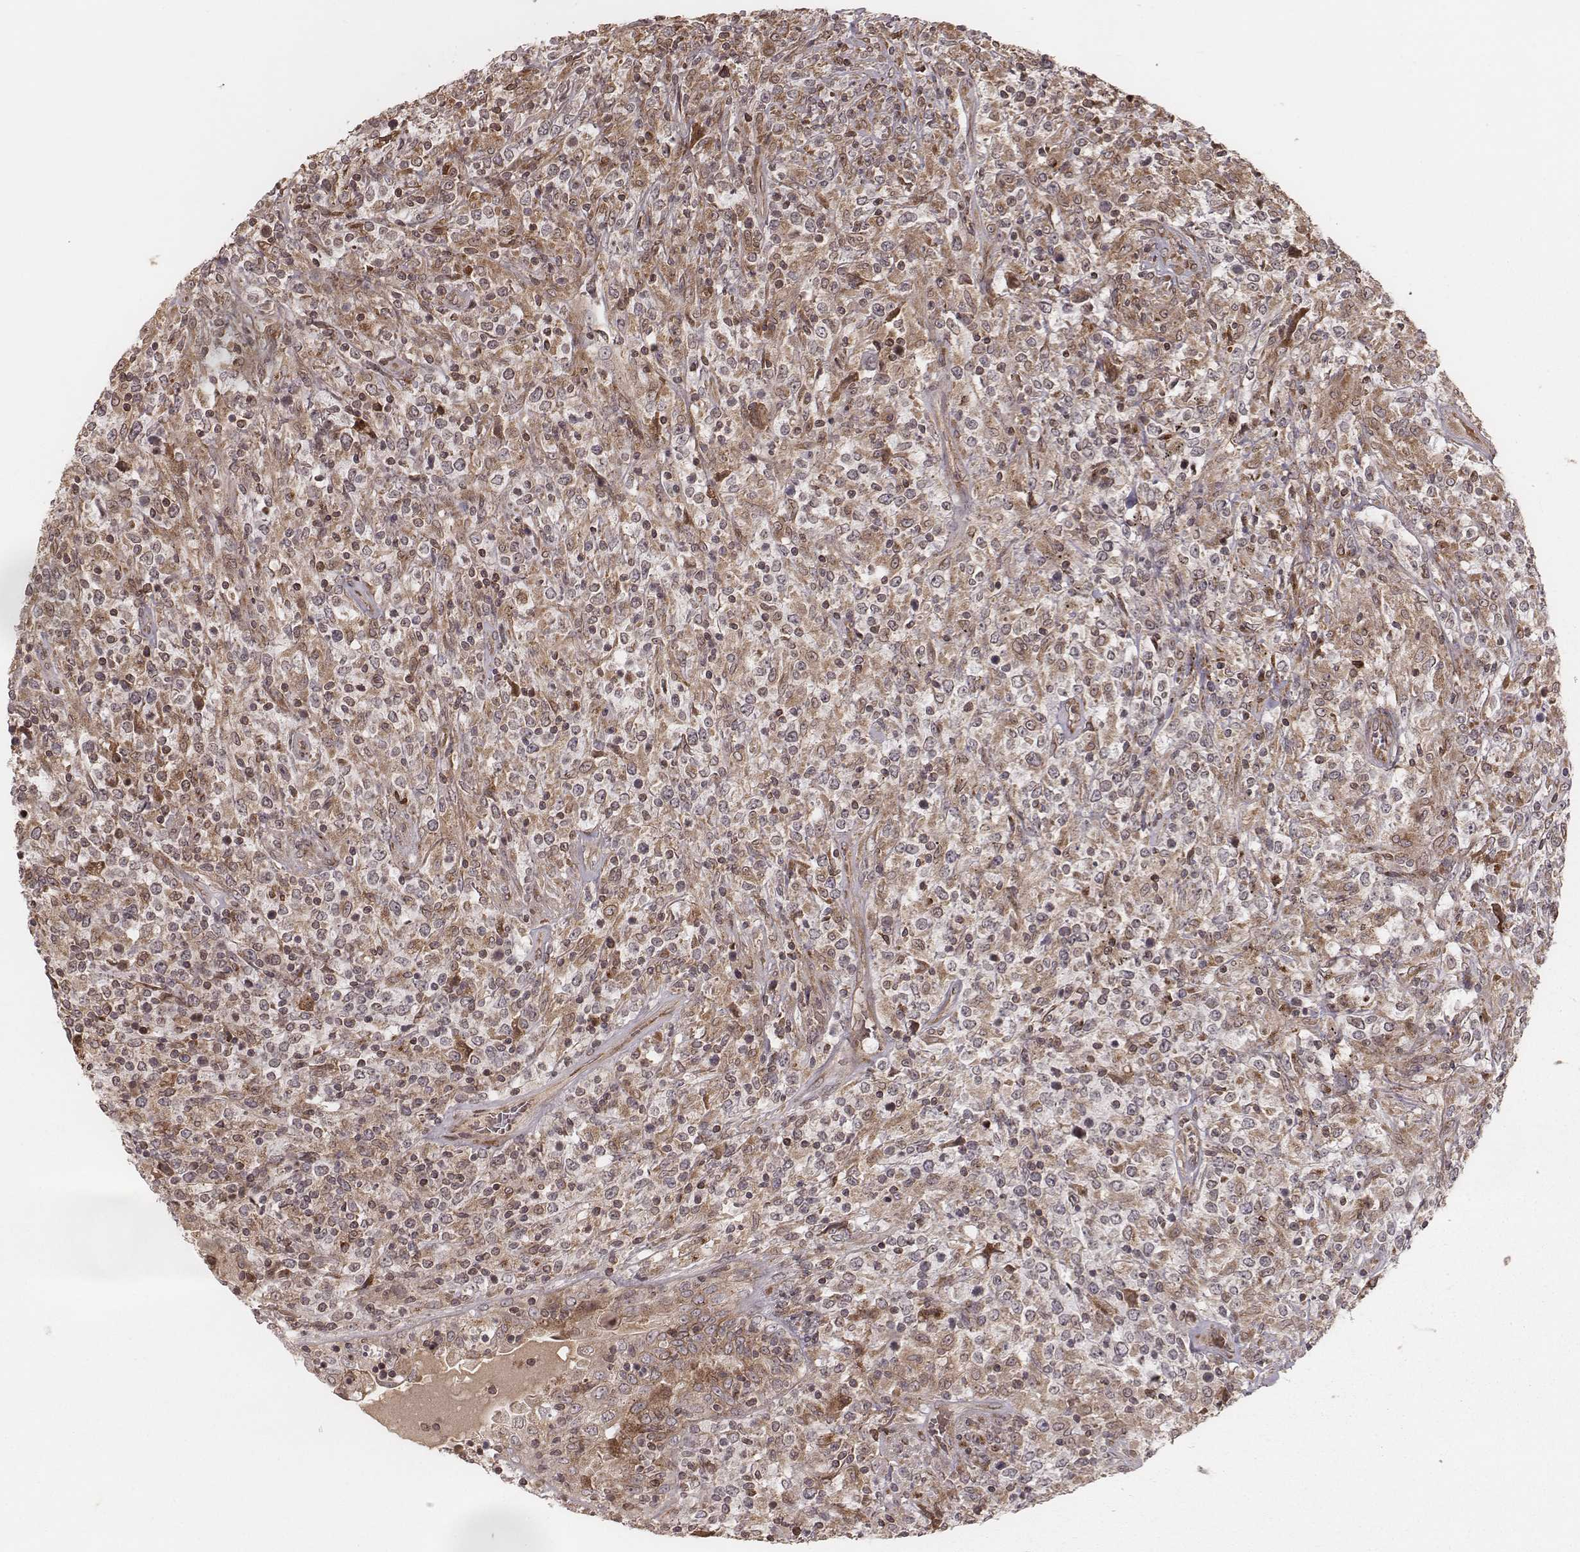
{"staining": {"intensity": "weak", "quantity": ">75%", "location": "cytoplasmic/membranous"}, "tissue": "lymphoma", "cell_type": "Tumor cells", "image_type": "cancer", "snomed": [{"axis": "morphology", "description": "Malignant lymphoma, non-Hodgkin's type, High grade"}, {"axis": "topography", "description": "Lung"}], "caption": "Immunohistochemistry of malignant lymphoma, non-Hodgkin's type (high-grade) reveals low levels of weak cytoplasmic/membranous expression in approximately >75% of tumor cells.", "gene": "MYO19", "patient": {"sex": "male", "age": 79}}